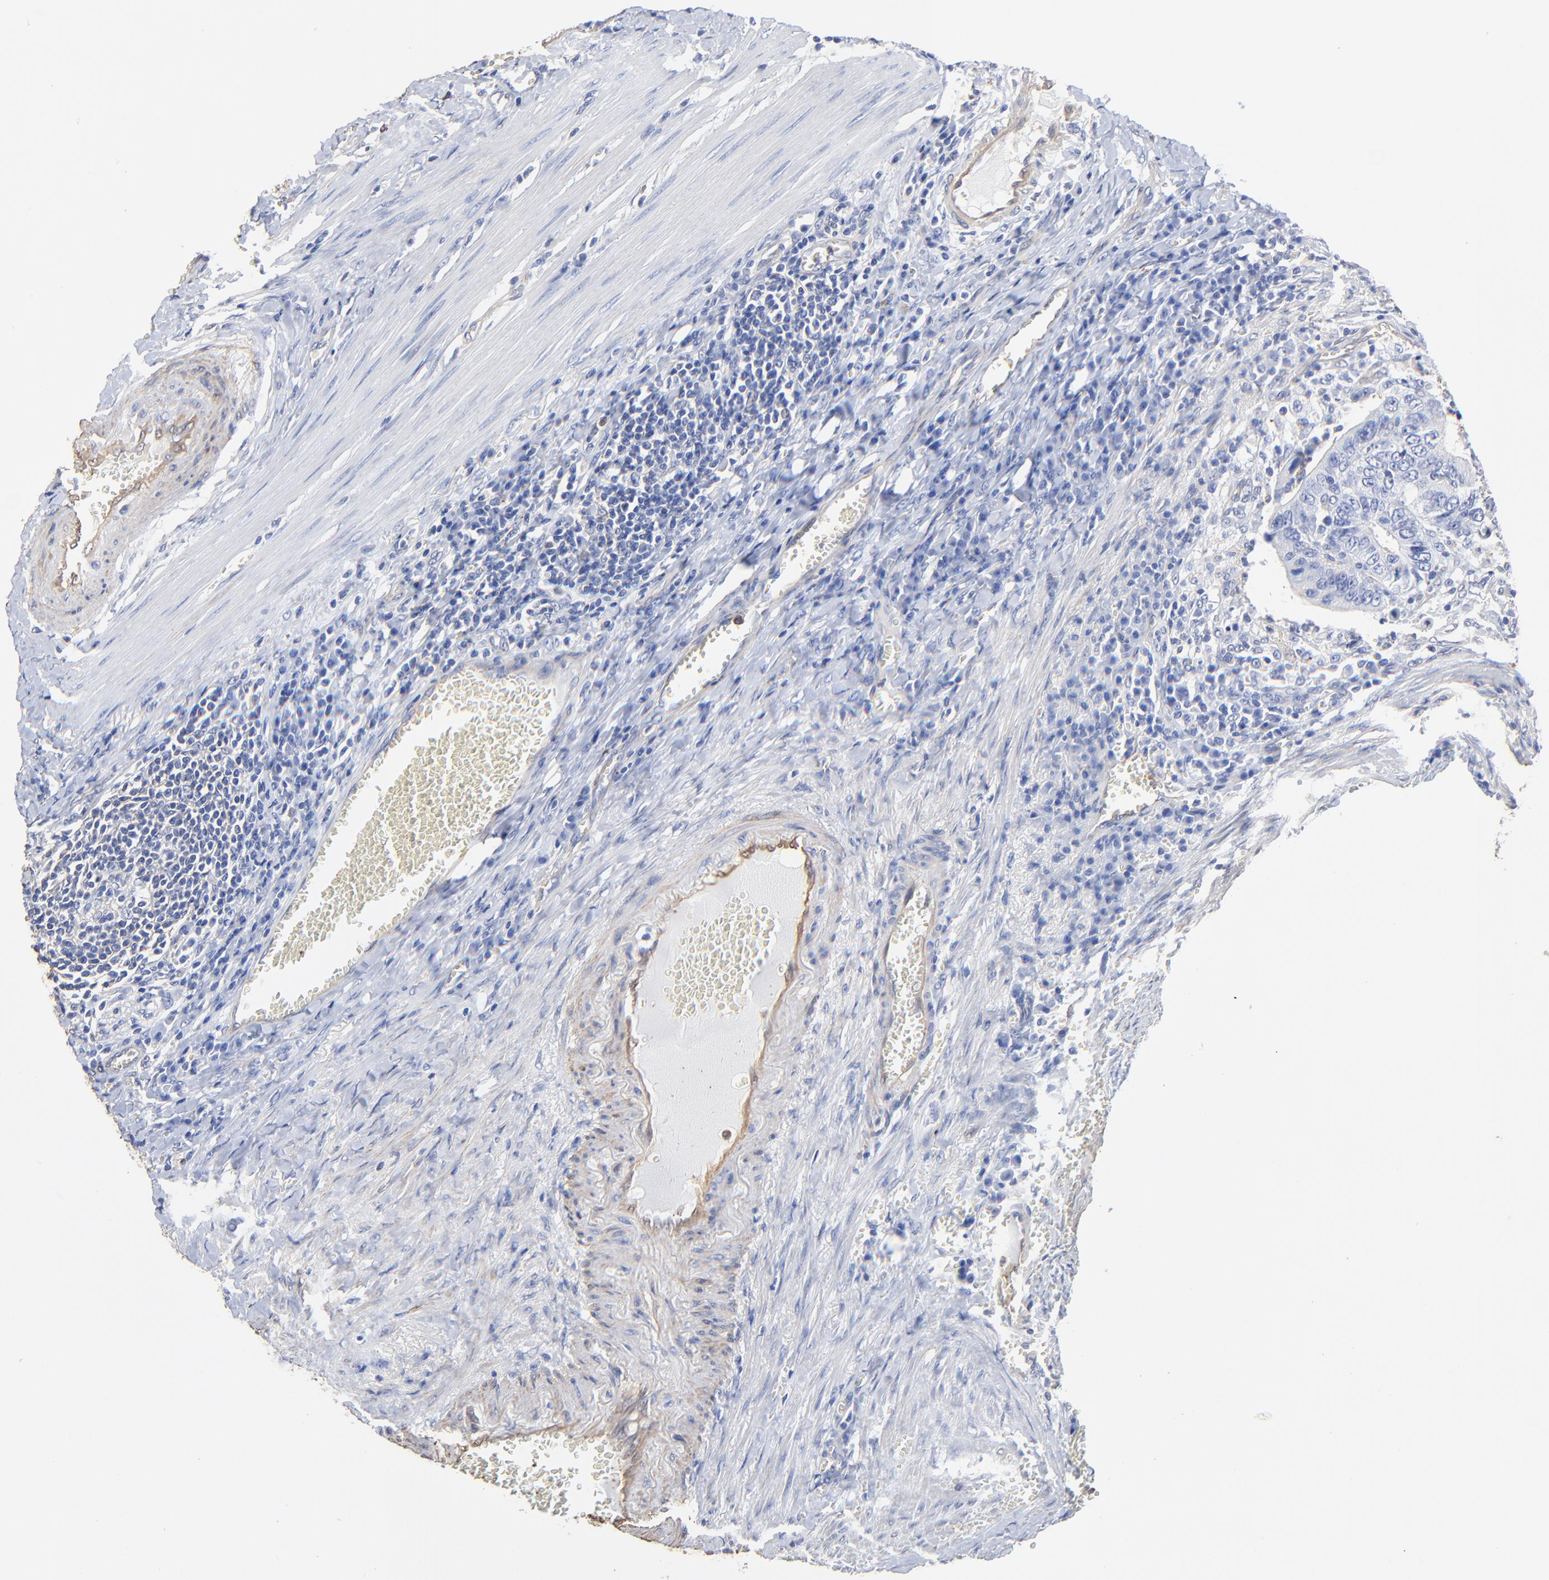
{"staining": {"intensity": "negative", "quantity": "none", "location": "none"}, "tissue": "colorectal cancer", "cell_type": "Tumor cells", "image_type": "cancer", "snomed": [{"axis": "morphology", "description": "Adenocarcinoma, NOS"}, {"axis": "topography", "description": "Colon"}], "caption": "Tumor cells are negative for brown protein staining in colorectal cancer.", "gene": "TAGLN2", "patient": {"sex": "male", "age": 72}}